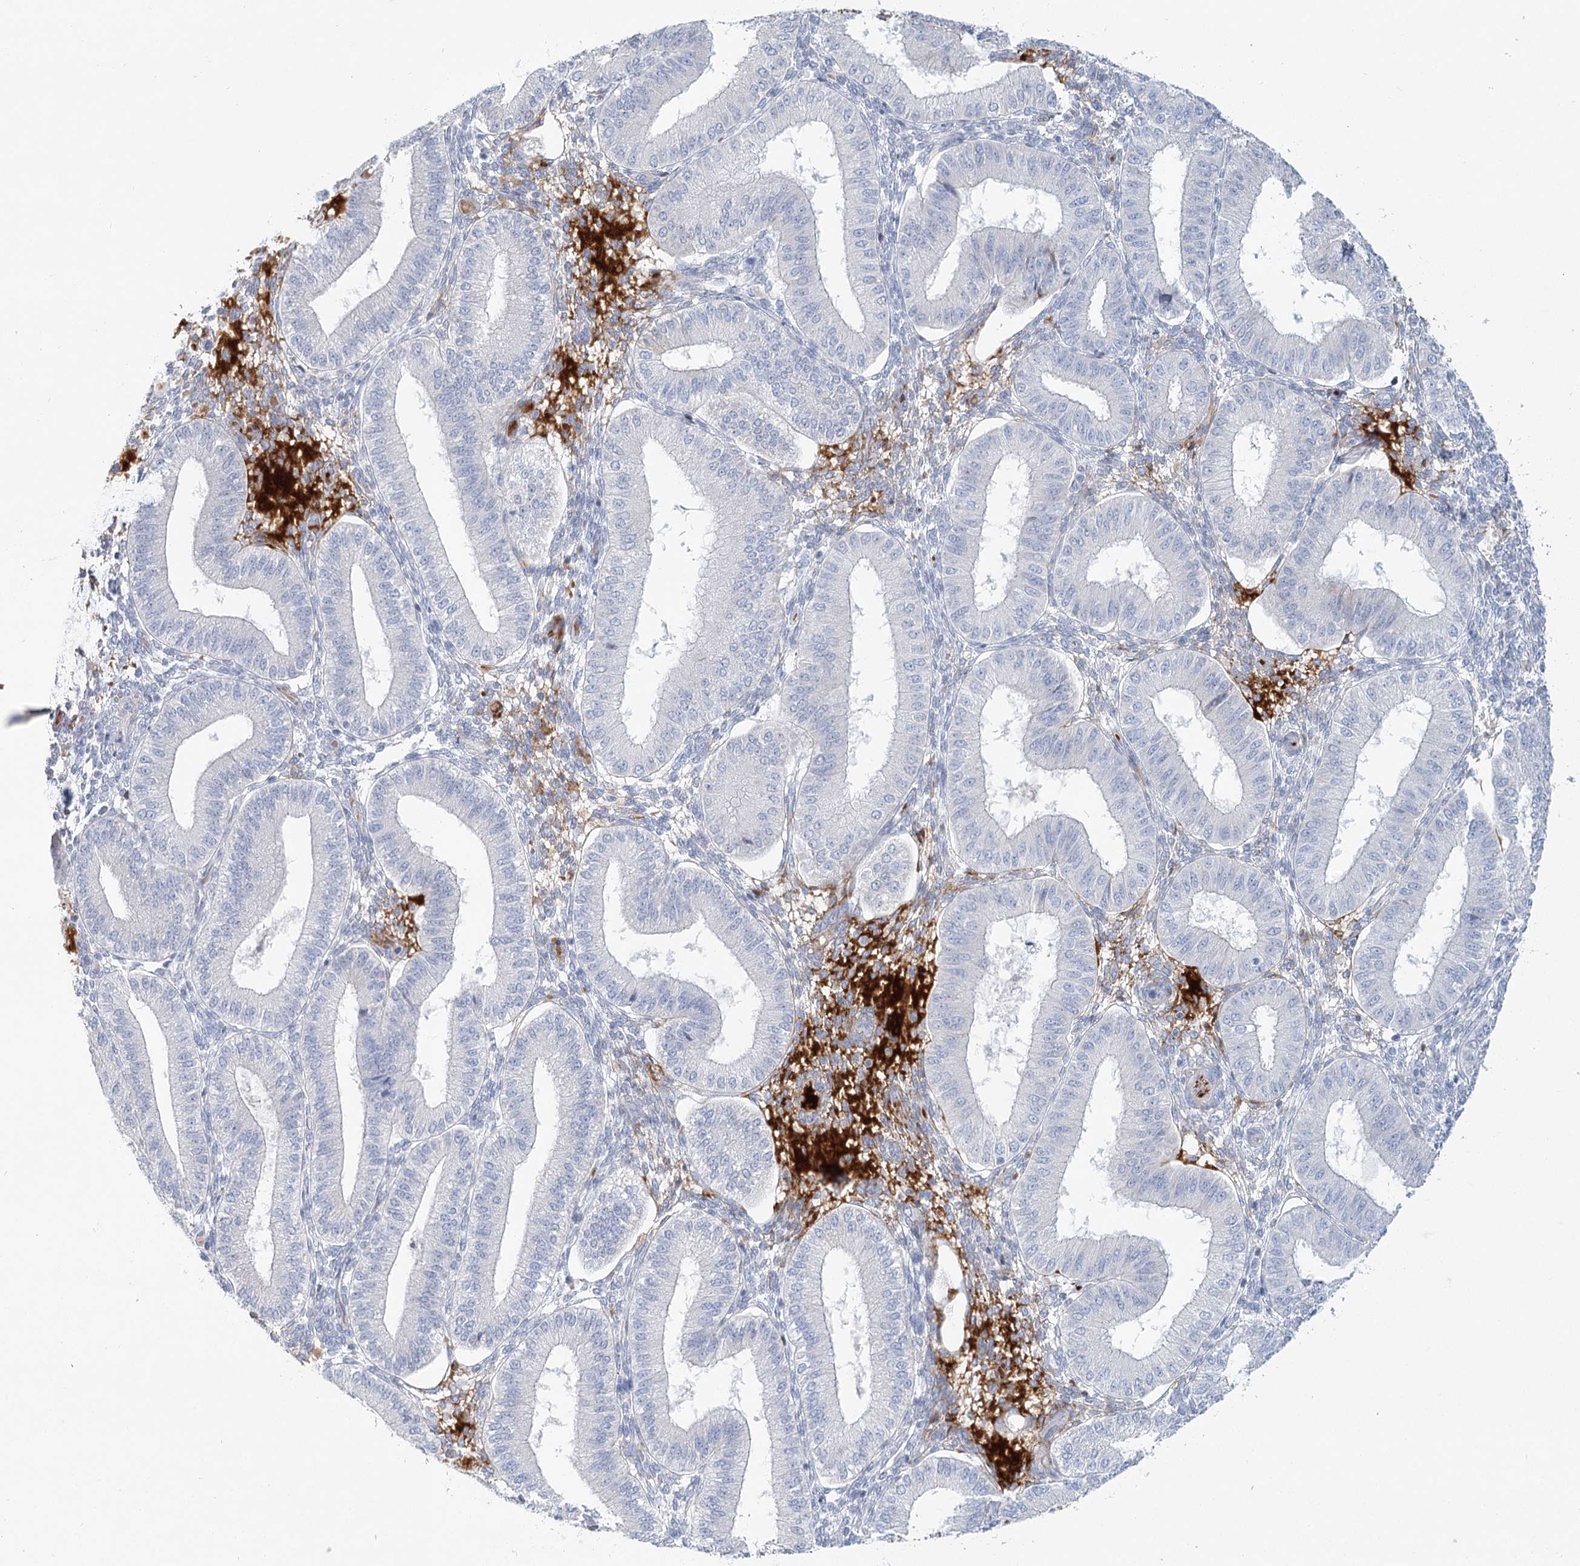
{"staining": {"intensity": "negative", "quantity": "none", "location": "none"}, "tissue": "endometrium", "cell_type": "Cells in endometrial stroma", "image_type": "normal", "snomed": [{"axis": "morphology", "description": "Normal tissue, NOS"}, {"axis": "topography", "description": "Endometrium"}], "caption": "A high-resolution micrograph shows immunohistochemistry (IHC) staining of unremarkable endometrium, which demonstrates no significant positivity in cells in endometrial stroma.", "gene": "DMGDH", "patient": {"sex": "female", "age": 39}}